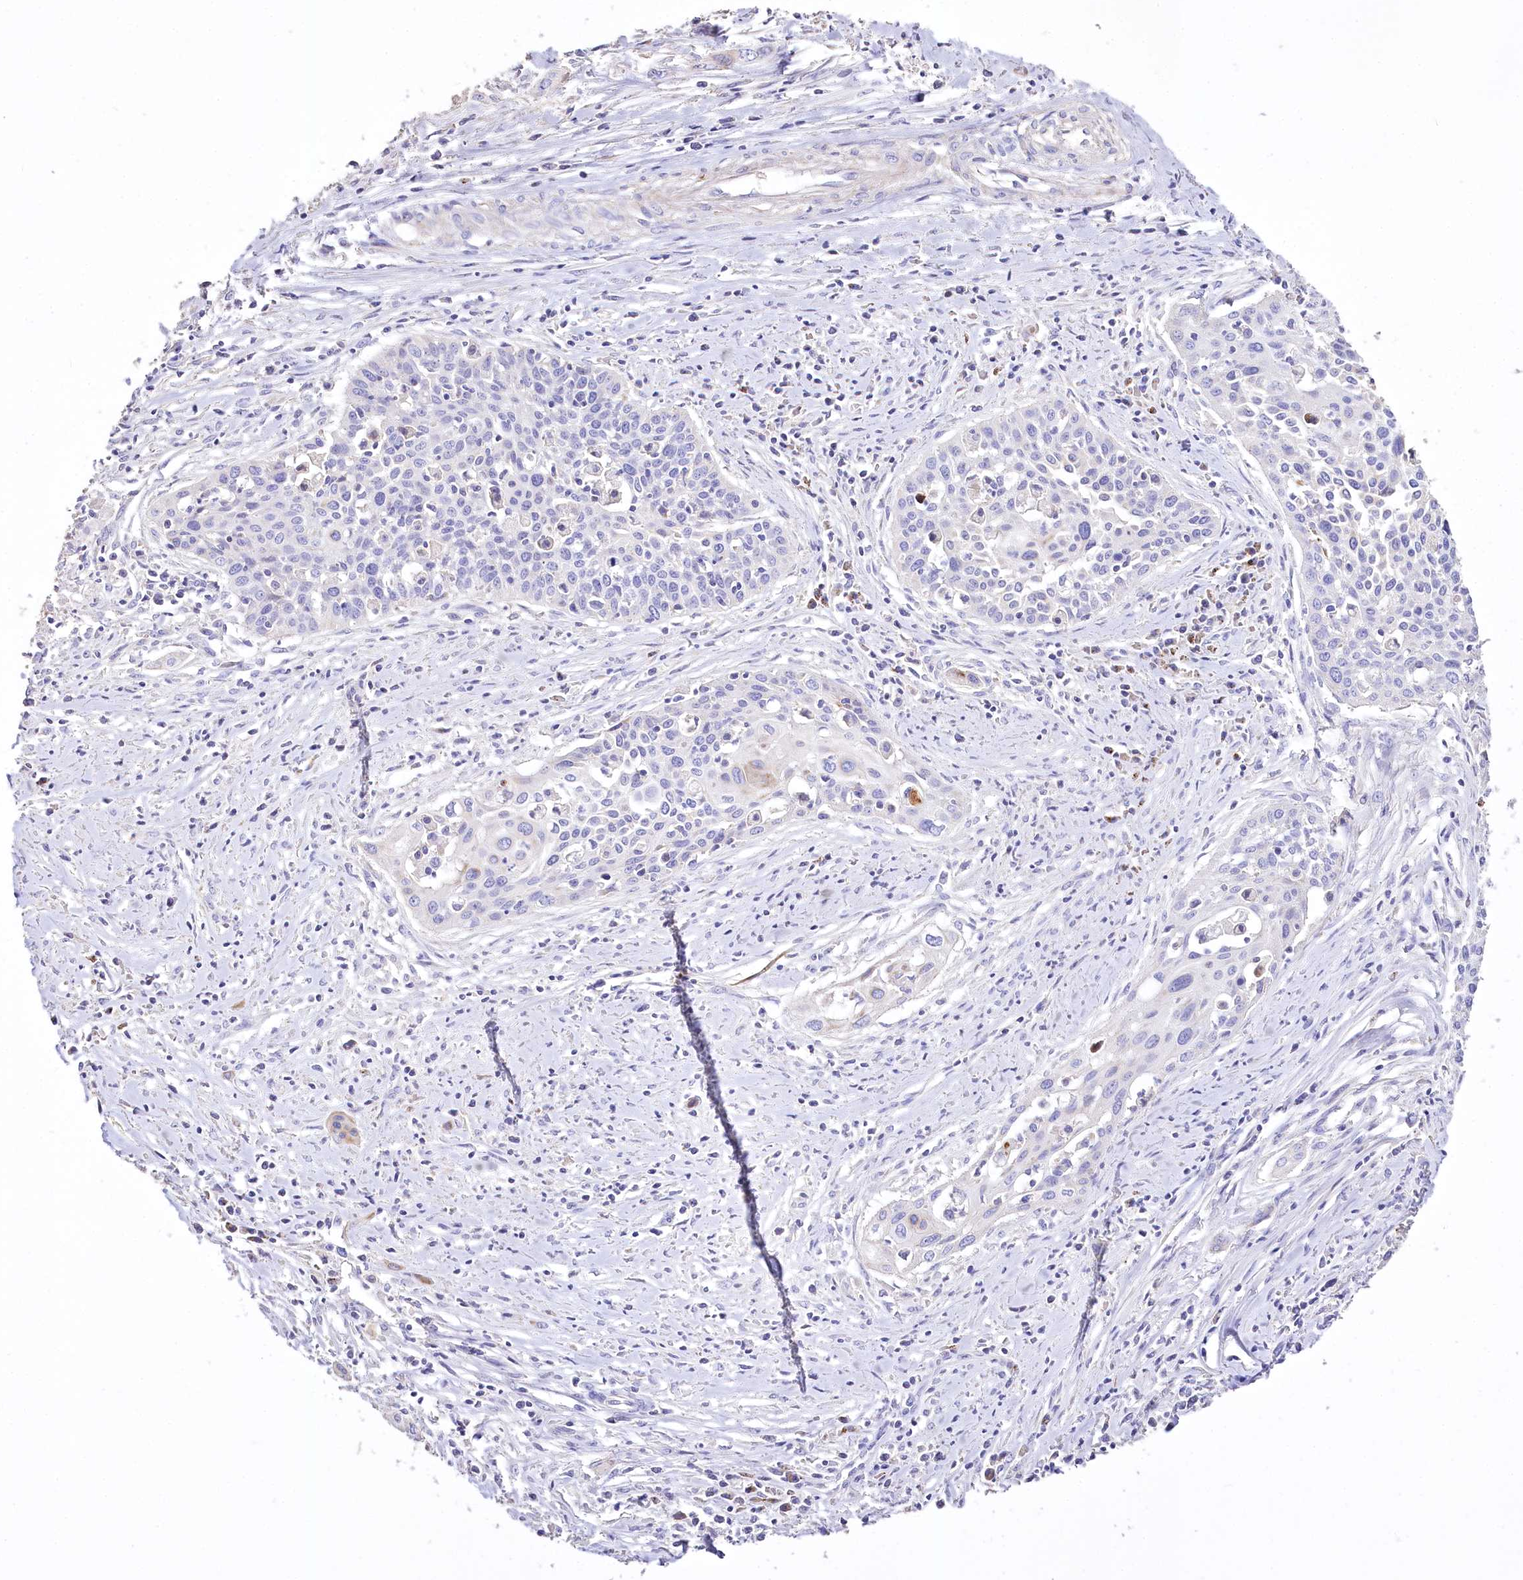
{"staining": {"intensity": "negative", "quantity": "none", "location": "none"}, "tissue": "cervical cancer", "cell_type": "Tumor cells", "image_type": "cancer", "snomed": [{"axis": "morphology", "description": "Squamous cell carcinoma, NOS"}, {"axis": "topography", "description": "Cervix"}], "caption": "This image is of cervical cancer stained with immunohistochemistry (IHC) to label a protein in brown with the nuclei are counter-stained blue. There is no expression in tumor cells.", "gene": "PTER", "patient": {"sex": "female", "age": 34}}